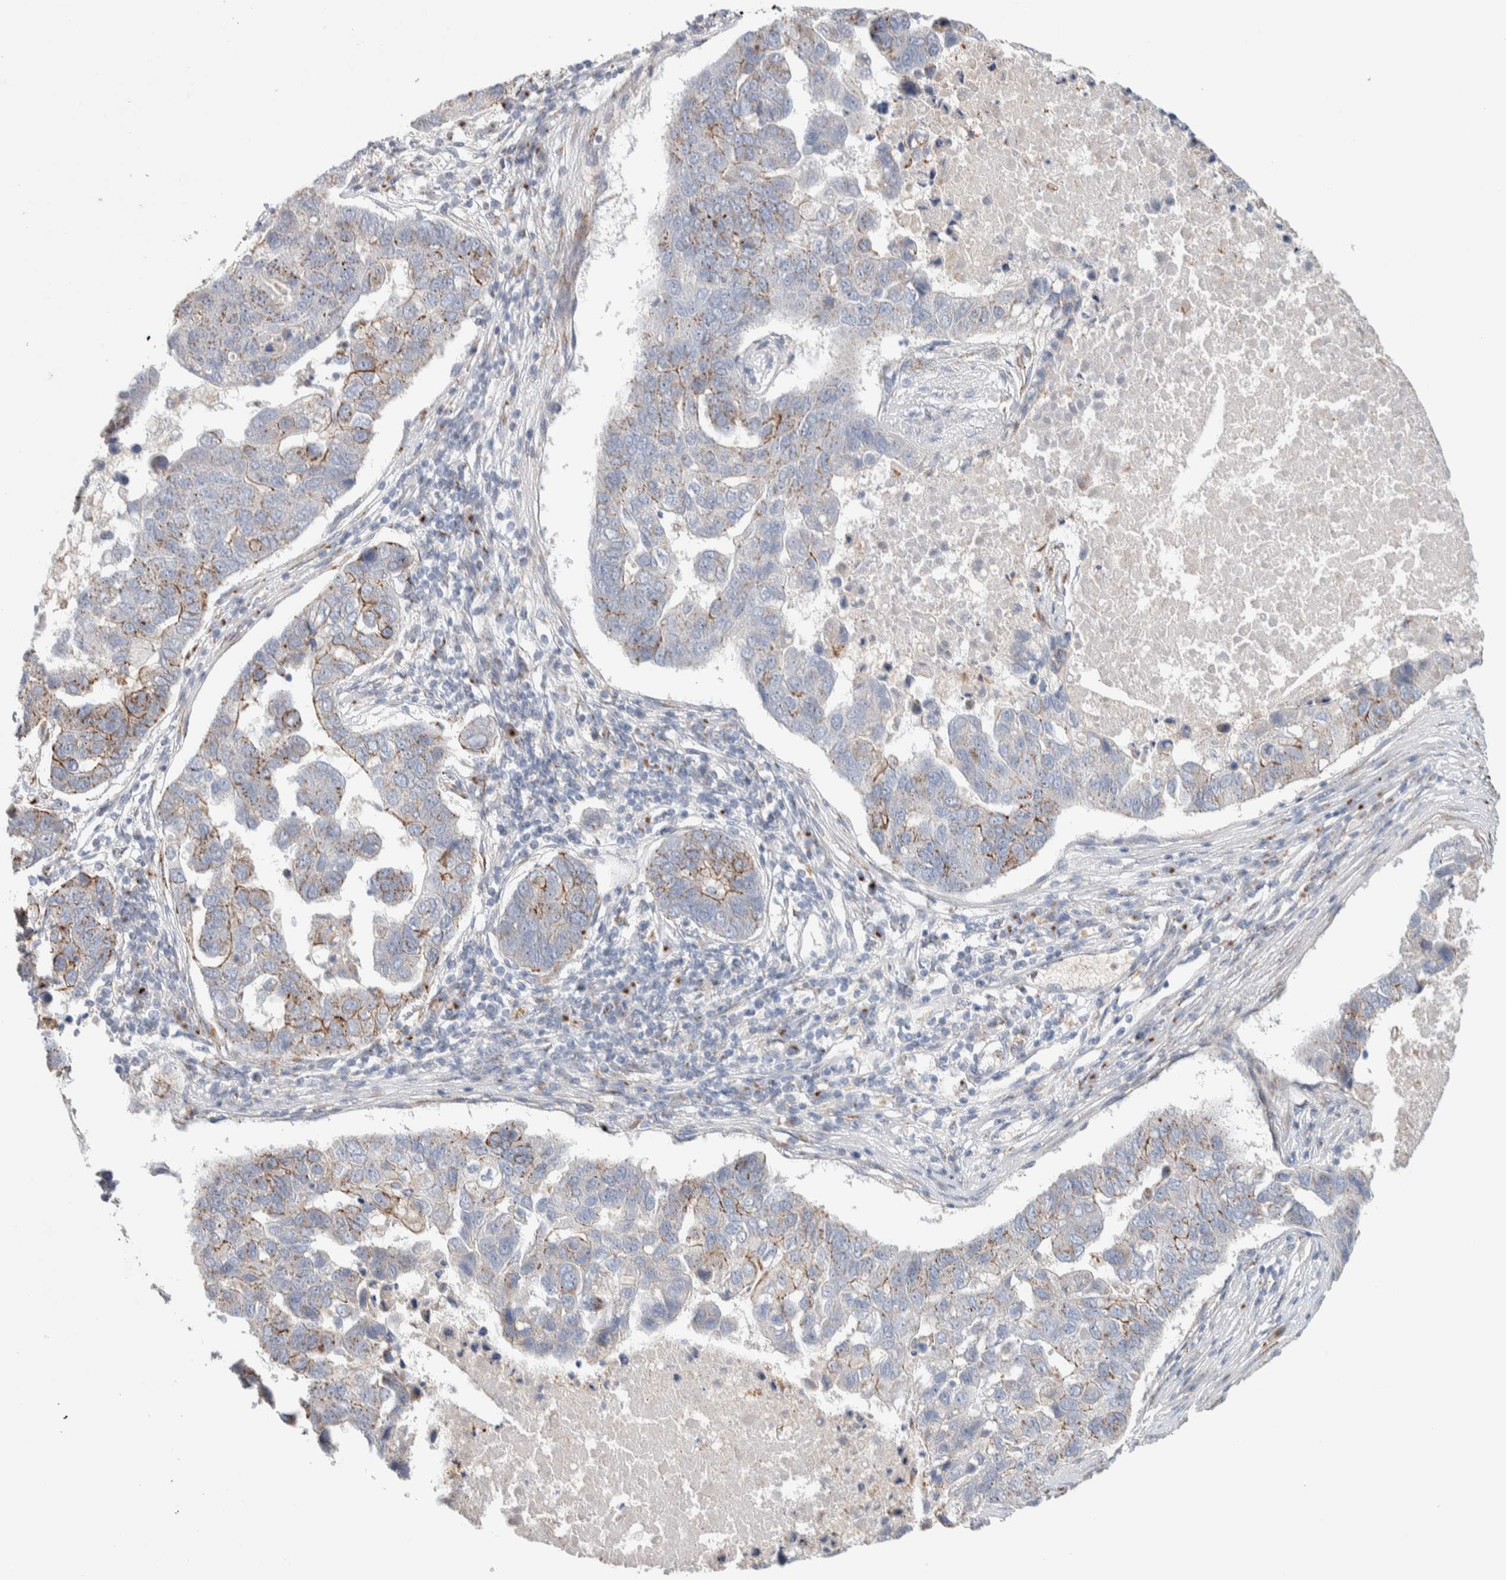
{"staining": {"intensity": "weak", "quantity": "25%-75%", "location": "cytoplasmic/membranous"}, "tissue": "pancreatic cancer", "cell_type": "Tumor cells", "image_type": "cancer", "snomed": [{"axis": "morphology", "description": "Adenocarcinoma, NOS"}, {"axis": "topography", "description": "Pancreas"}], "caption": "Immunohistochemical staining of human pancreatic cancer displays low levels of weak cytoplasmic/membranous positivity in about 25%-75% of tumor cells. Nuclei are stained in blue.", "gene": "SLC38A10", "patient": {"sex": "female", "age": 61}}